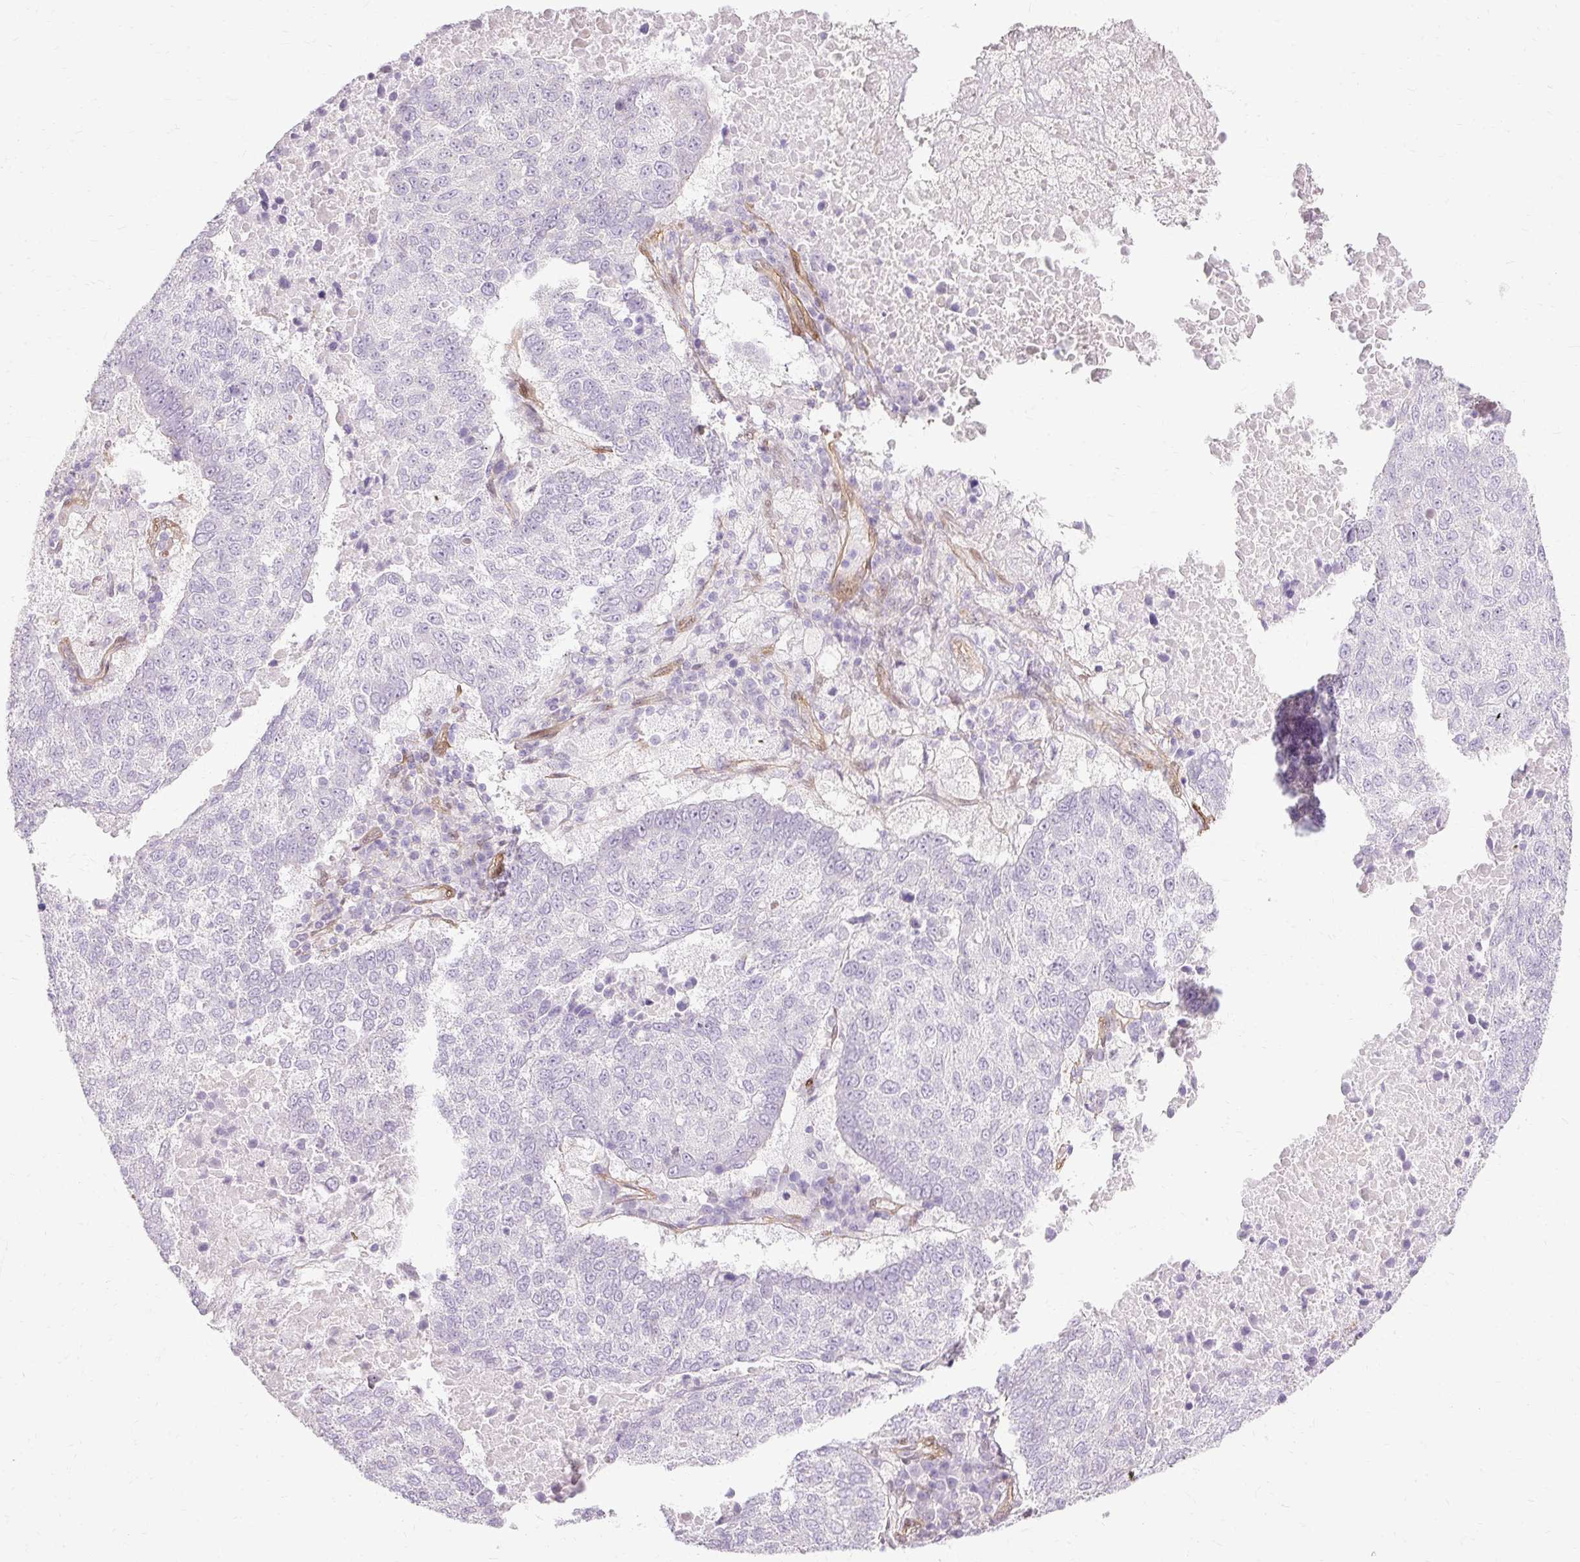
{"staining": {"intensity": "negative", "quantity": "none", "location": "none"}, "tissue": "lung cancer", "cell_type": "Tumor cells", "image_type": "cancer", "snomed": [{"axis": "morphology", "description": "Squamous cell carcinoma, NOS"}, {"axis": "topography", "description": "Lung"}], "caption": "Lung cancer (squamous cell carcinoma) was stained to show a protein in brown. There is no significant staining in tumor cells. (Stains: DAB IHC with hematoxylin counter stain, Microscopy: brightfield microscopy at high magnification).", "gene": "CNN3", "patient": {"sex": "male", "age": 73}}